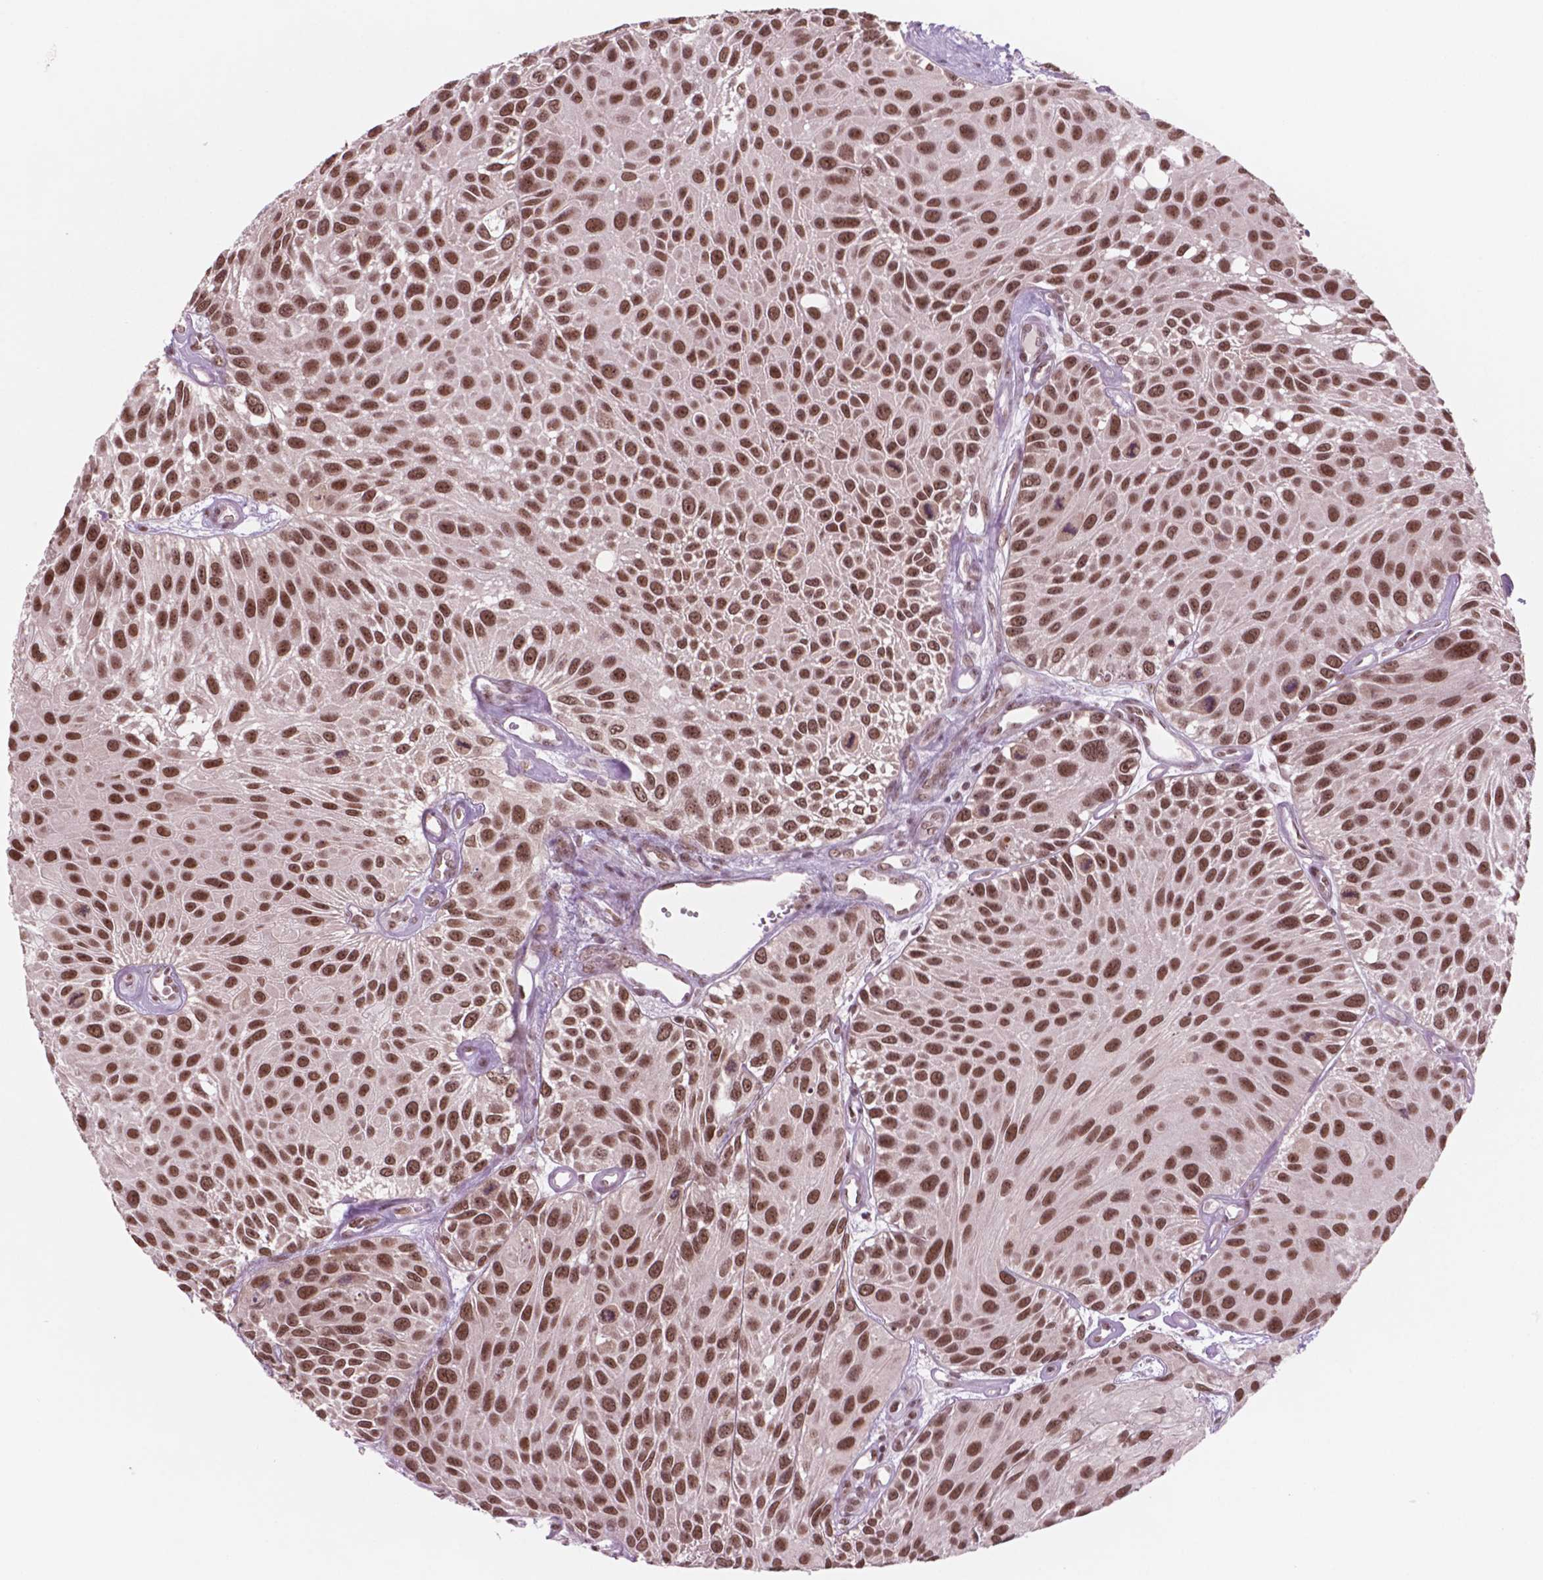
{"staining": {"intensity": "strong", "quantity": ">75%", "location": "nuclear"}, "tissue": "urothelial cancer", "cell_type": "Tumor cells", "image_type": "cancer", "snomed": [{"axis": "morphology", "description": "Urothelial carcinoma, Low grade"}, {"axis": "topography", "description": "Urinary bladder"}], "caption": "Protein expression by IHC exhibits strong nuclear staining in approximately >75% of tumor cells in urothelial cancer.", "gene": "POLR2E", "patient": {"sex": "female", "age": 87}}